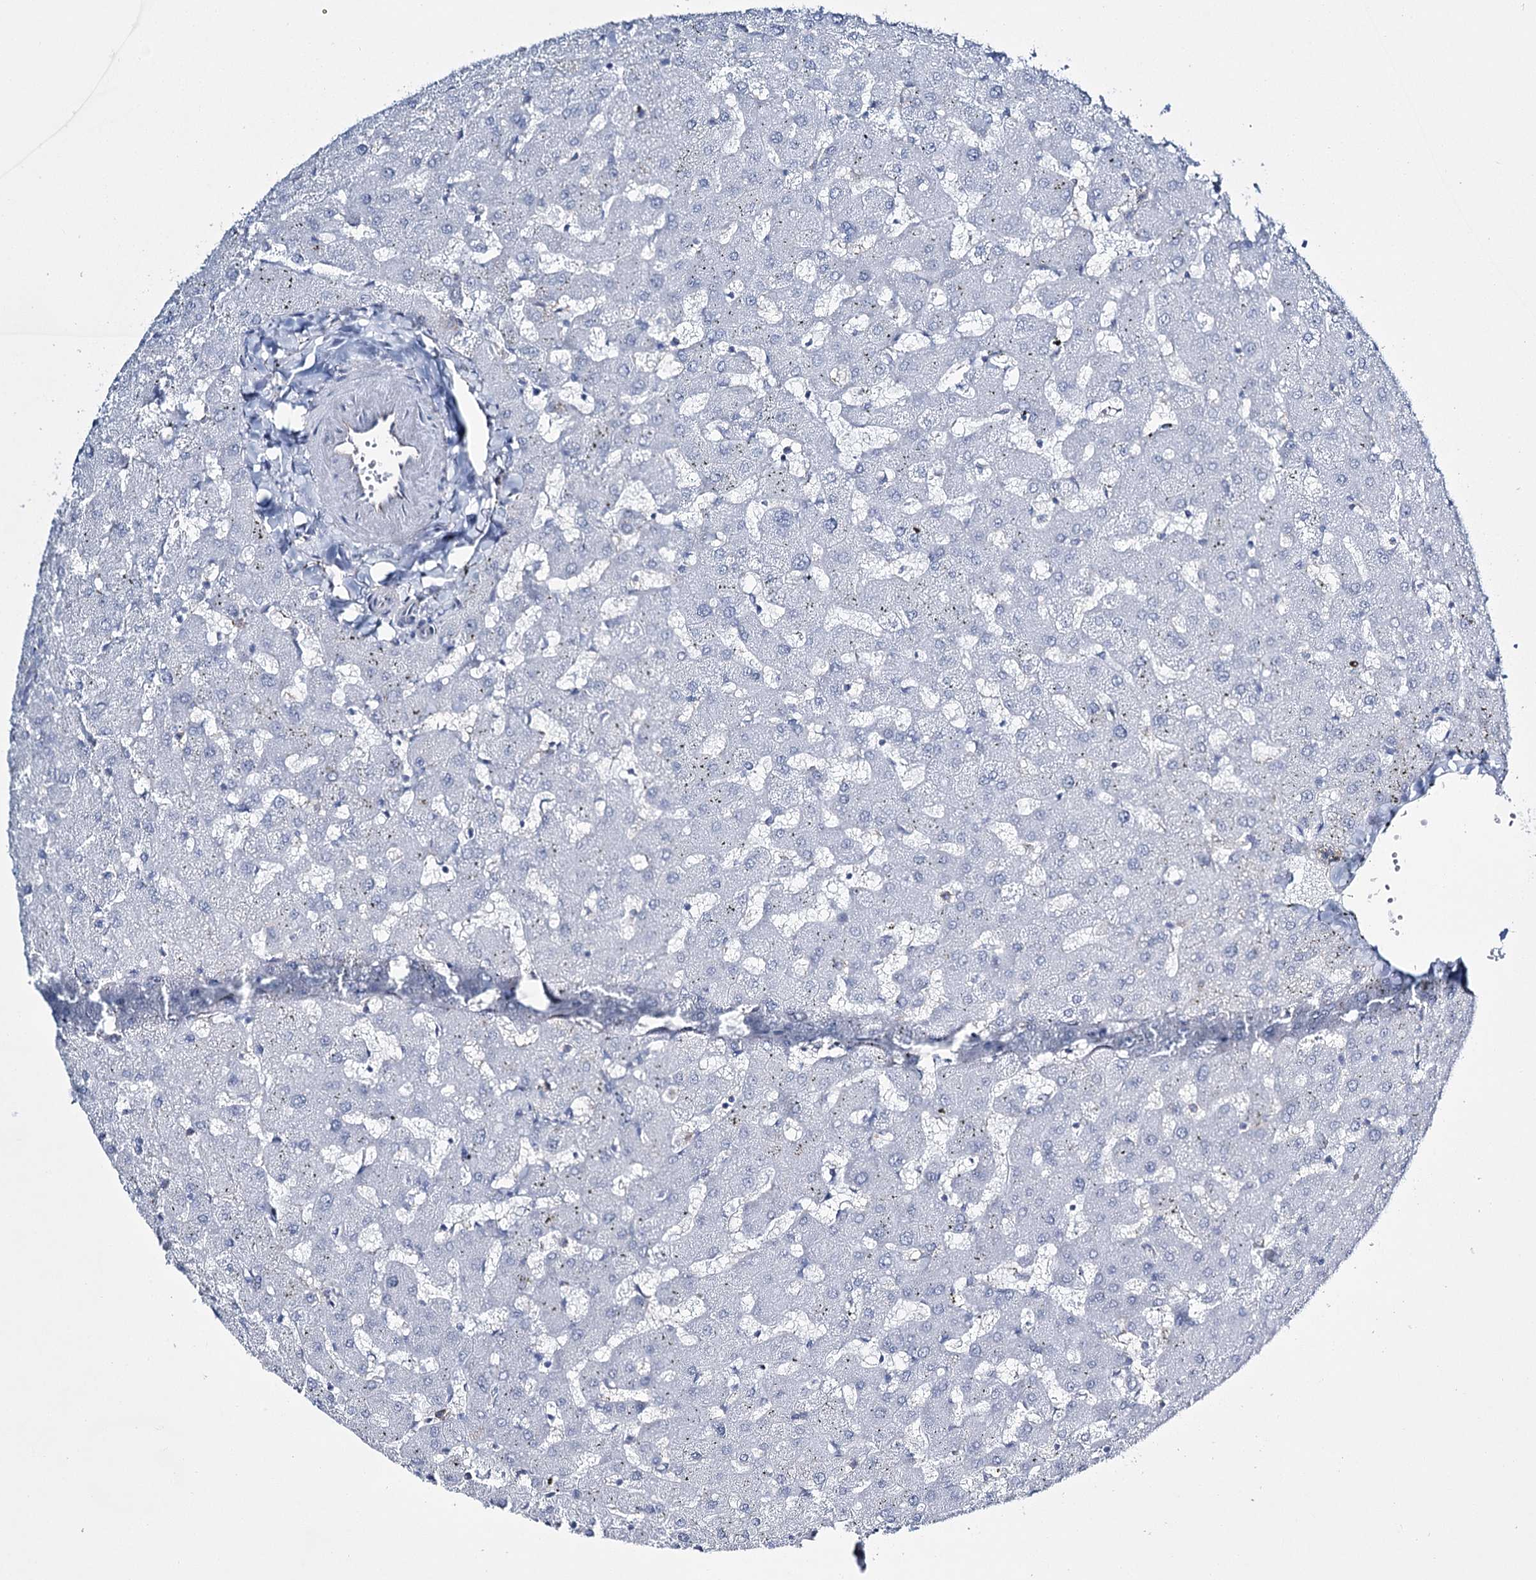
{"staining": {"intensity": "negative", "quantity": "none", "location": "none"}, "tissue": "liver", "cell_type": "Cholangiocytes", "image_type": "normal", "snomed": [{"axis": "morphology", "description": "Normal tissue, NOS"}, {"axis": "topography", "description": "Liver"}], "caption": "Immunohistochemical staining of normal human liver exhibits no significant staining in cholangiocytes. (DAB (3,3'-diaminobenzidine) immunohistochemistry with hematoxylin counter stain).", "gene": "CCDC88A", "patient": {"sex": "female", "age": 63}}